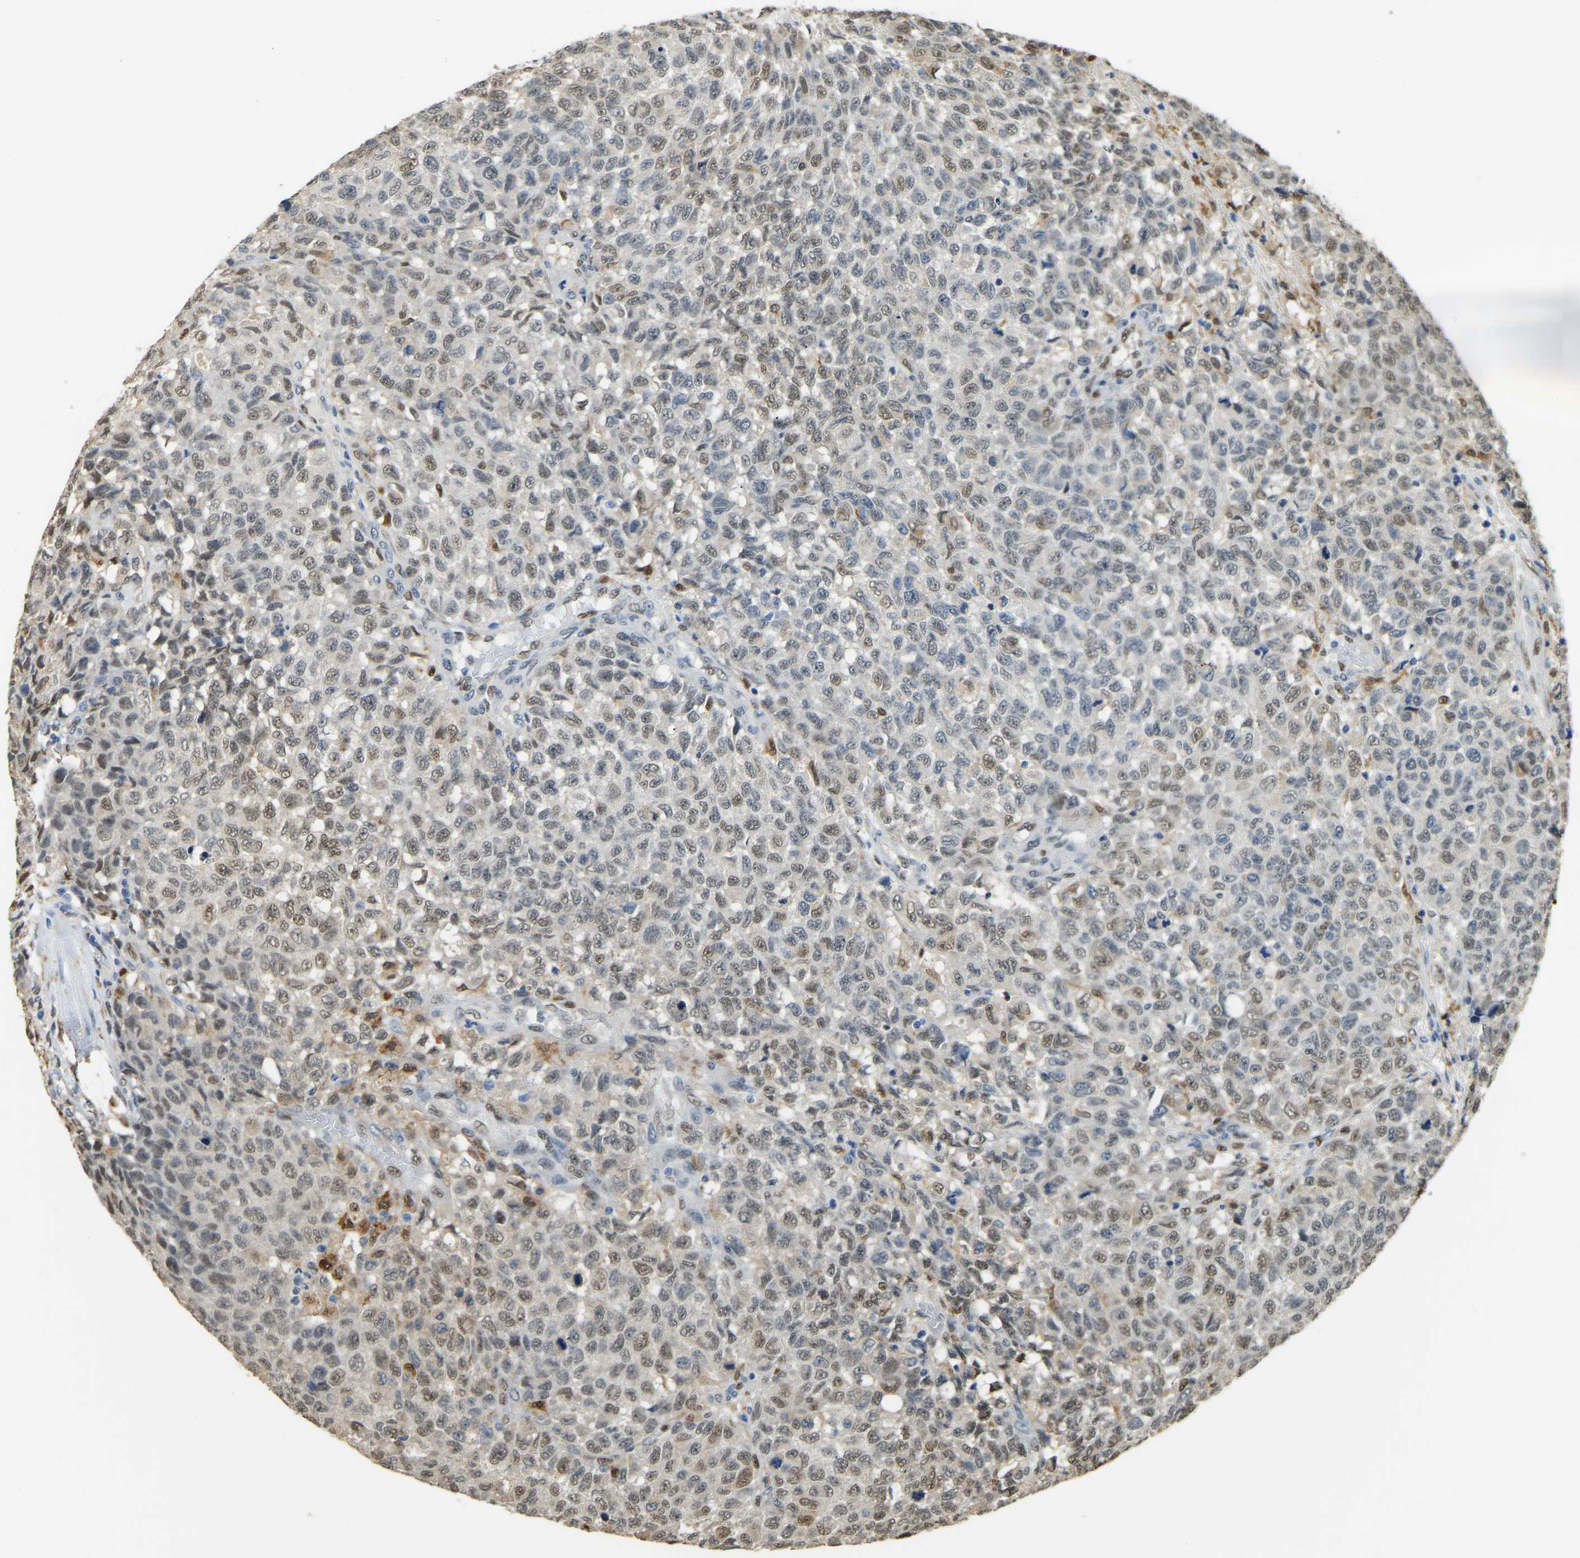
{"staining": {"intensity": "moderate", "quantity": ">75%", "location": "nuclear"}, "tissue": "testis cancer", "cell_type": "Tumor cells", "image_type": "cancer", "snomed": [{"axis": "morphology", "description": "Seminoma, NOS"}, {"axis": "topography", "description": "Testis"}], "caption": "Immunohistochemistry (IHC) (DAB (3,3'-diaminobenzidine)) staining of human testis seminoma demonstrates moderate nuclear protein expression in about >75% of tumor cells.", "gene": "NANS", "patient": {"sex": "male", "age": 59}}